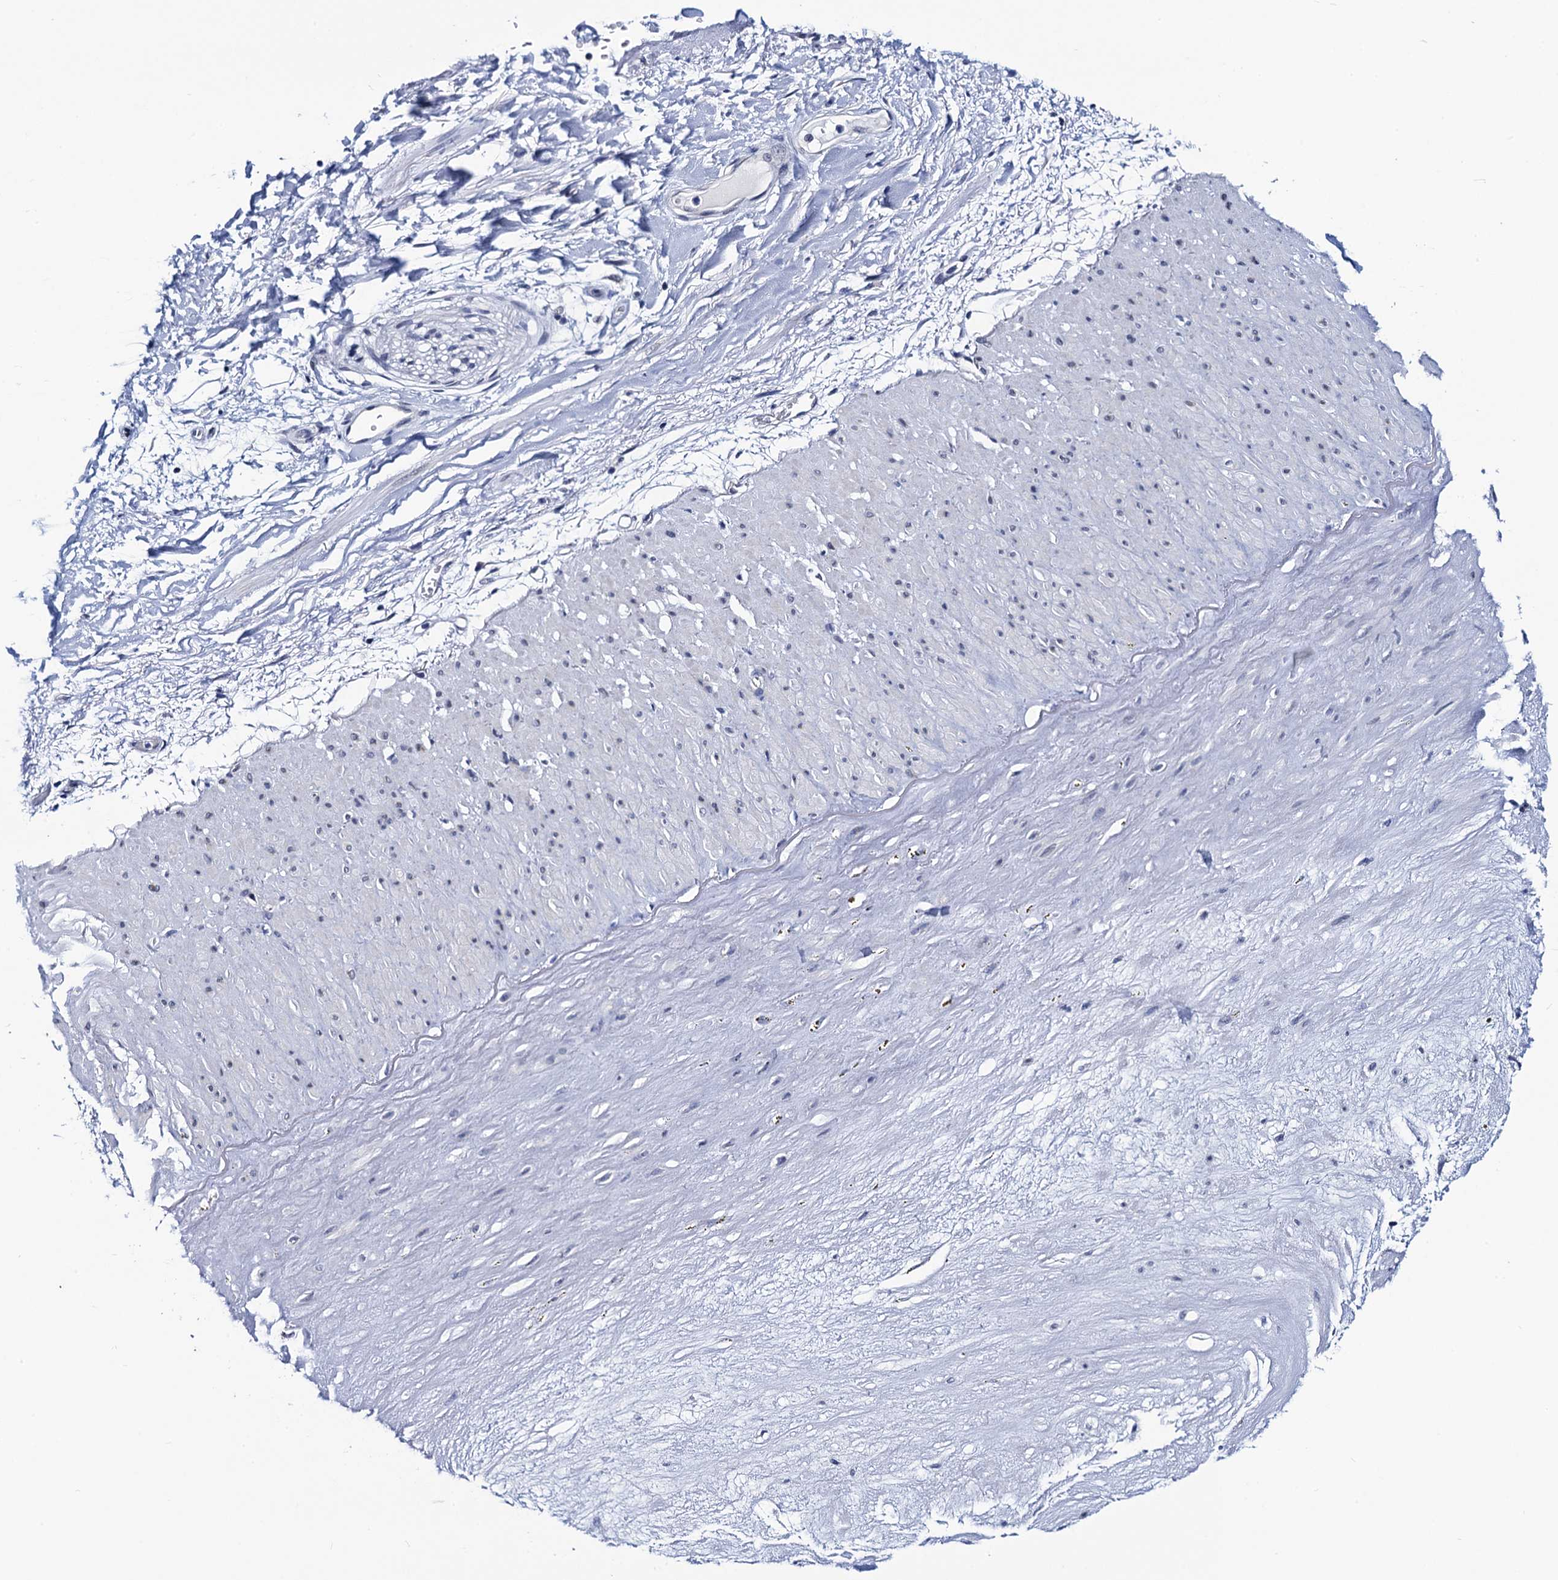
{"staining": {"intensity": "negative", "quantity": "none", "location": "none"}, "tissue": "adipose tissue", "cell_type": "Adipocytes", "image_type": "normal", "snomed": [{"axis": "morphology", "description": "Normal tissue, NOS"}, {"axis": "topography", "description": "Soft tissue"}], "caption": "The micrograph displays no significant positivity in adipocytes of adipose tissue. The staining was performed using DAB to visualize the protein expression in brown, while the nuclei were stained in blue with hematoxylin (Magnification: 20x).", "gene": "C16orf87", "patient": {"sex": "male", "age": 72}}